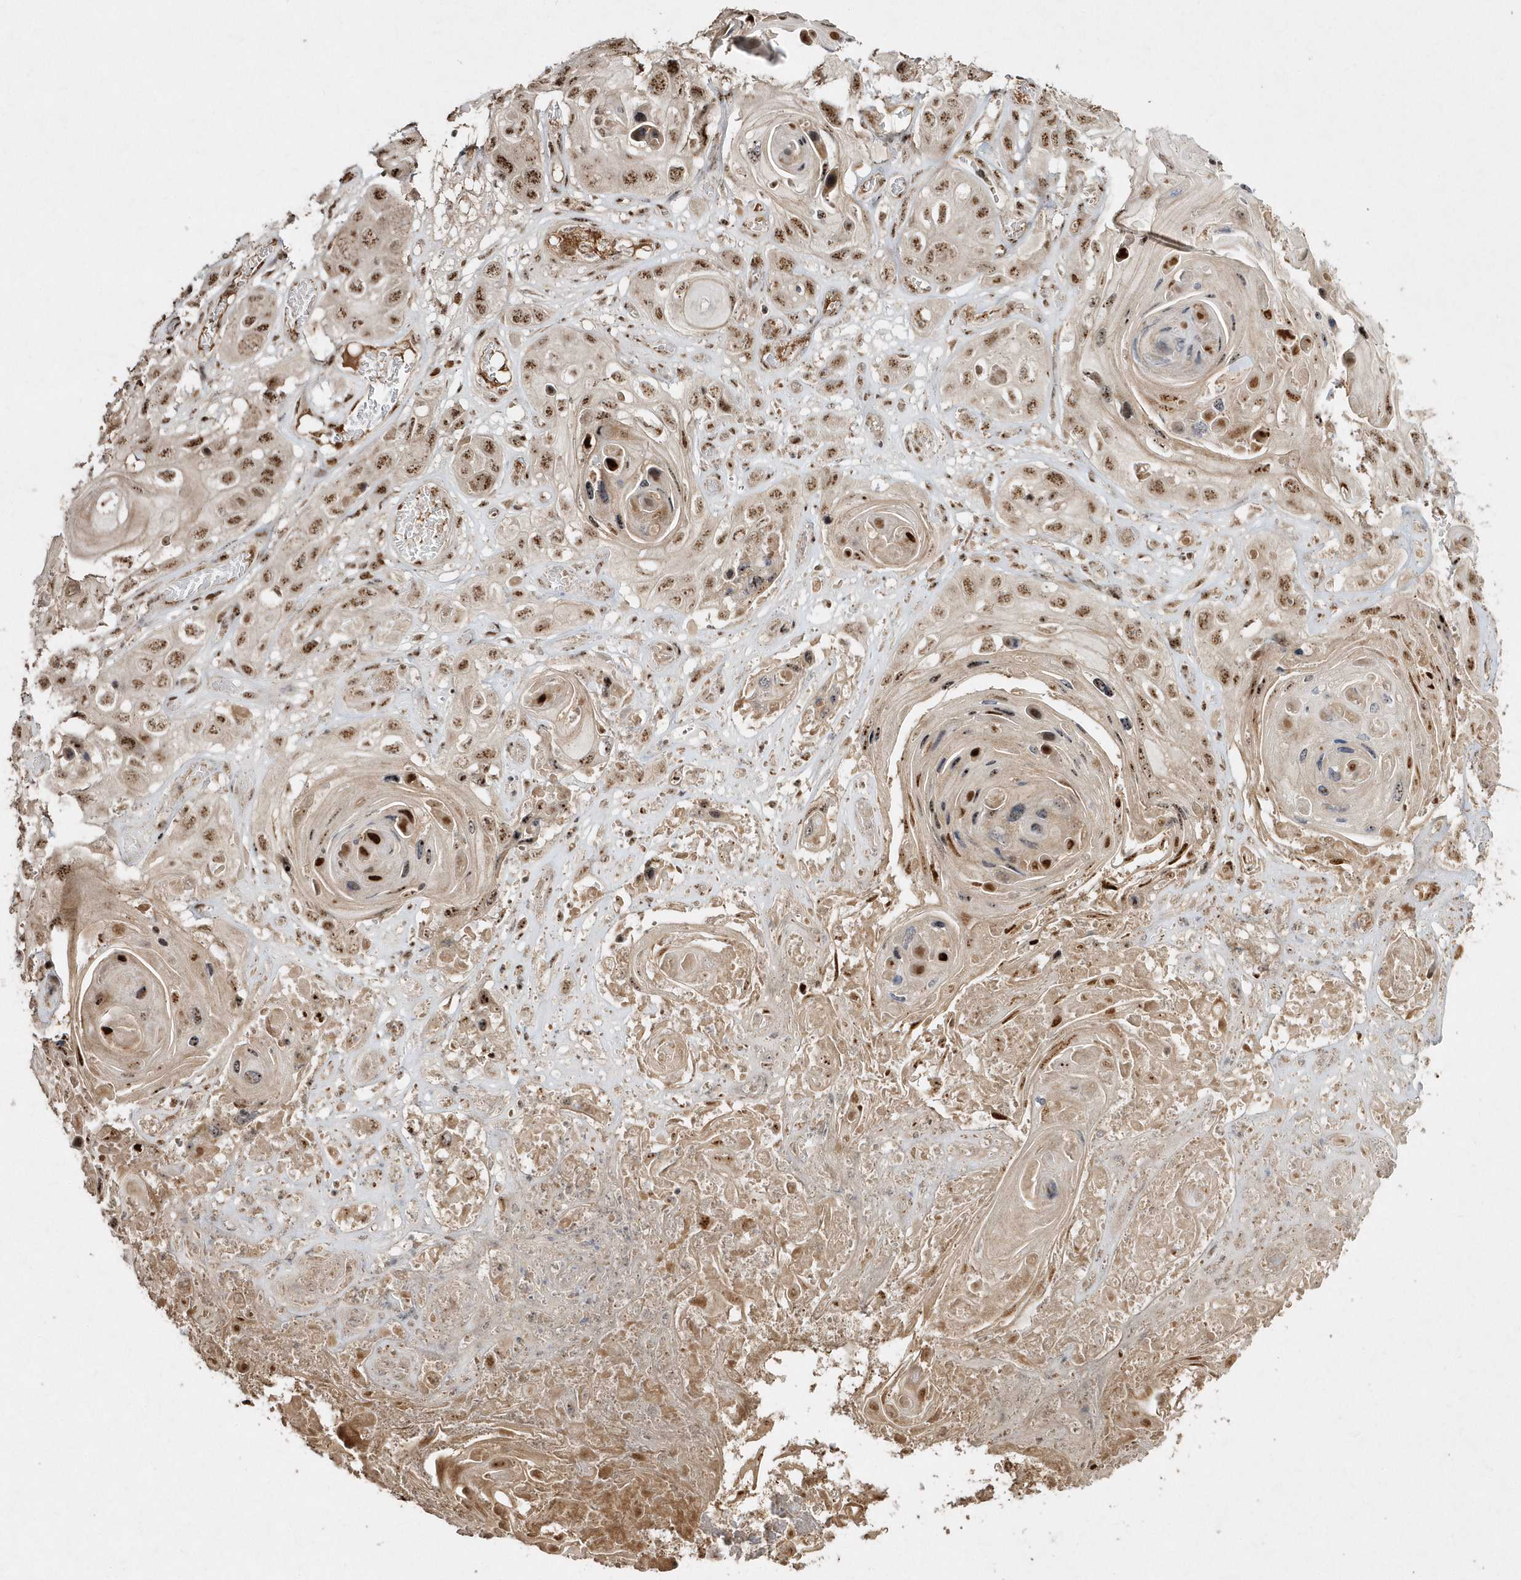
{"staining": {"intensity": "moderate", "quantity": ">75%", "location": "nuclear"}, "tissue": "skin cancer", "cell_type": "Tumor cells", "image_type": "cancer", "snomed": [{"axis": "morphology", "description": "Squamous cell carcinoma, NOS"}, {"axis": "topography", "description": "Skin"}], "caption": "Skin cancer (squamous cell carcinoma) stained for a protein shows moderate nuclear positivity in tumor cells.", "gene": "POLR3B", "patient": {"sex": "male", "age": 55}}